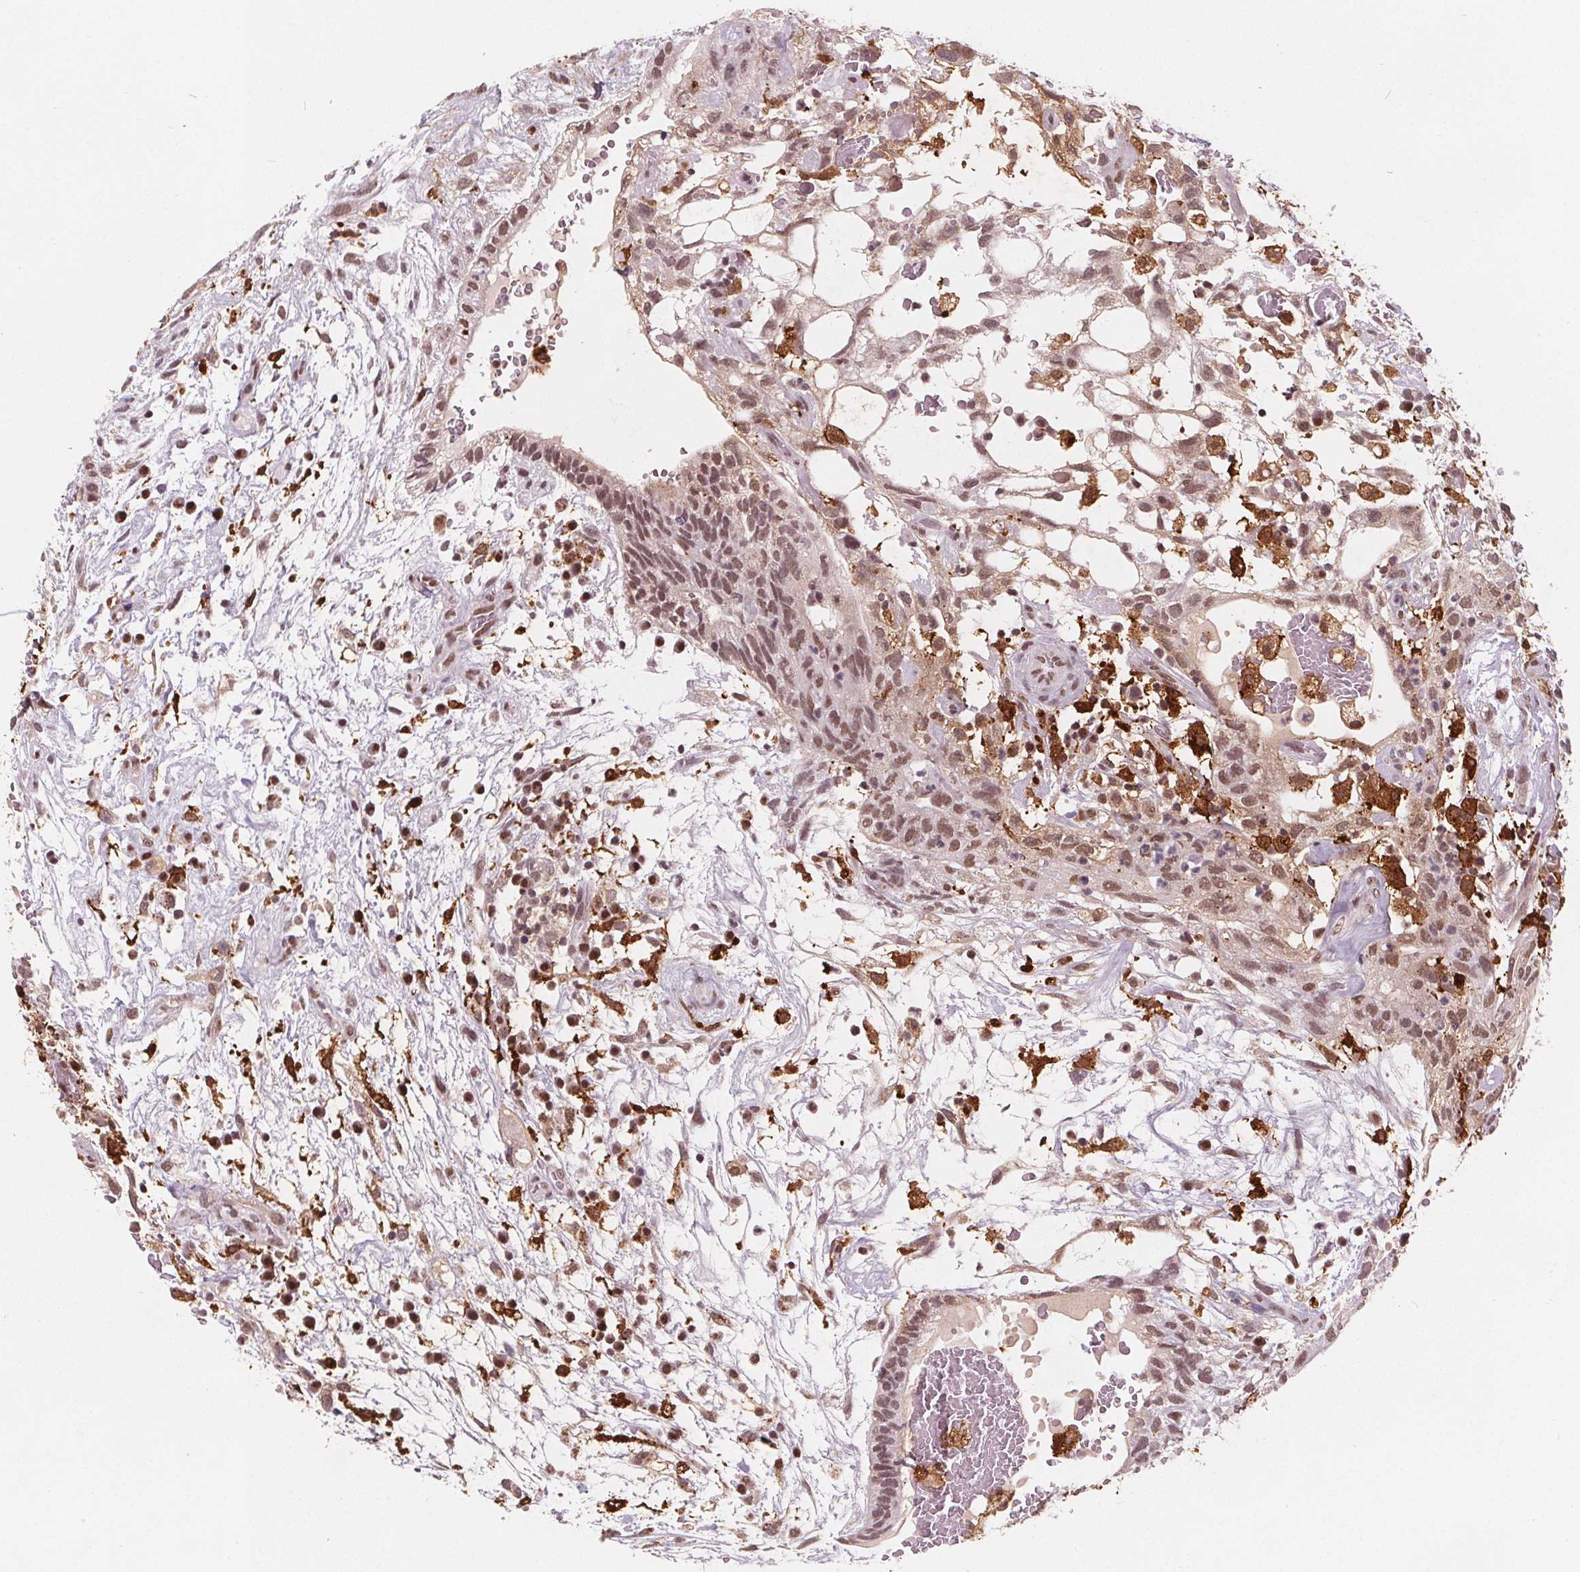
{"staining": {"intensity": "moderate", "quantity": "25%-75%", "location": "nuclear"}, "tissue": "testis cancer", "cell_type": "Tumor cells", "image_type": "cancer", "snomed": [{"axis": "morphology", "description": "Normal tissue, NOS"}, {"axis": "morphology", "description": "Carcinoma, Embryonal, NOS"}, {"axis": "topography", "description": "Testis"}], "caption": "Immunohistochemistry histopathology image of neoplastic tissue: human testis cancer stained using immunohistochemistry exhibits medium levels of moderate protein expression localized specifically in the nuclear of tumor cells, appearing as a nuclear brown color.", "gene": "DPM2", "patient": {"sex": "male", "age": 32}}